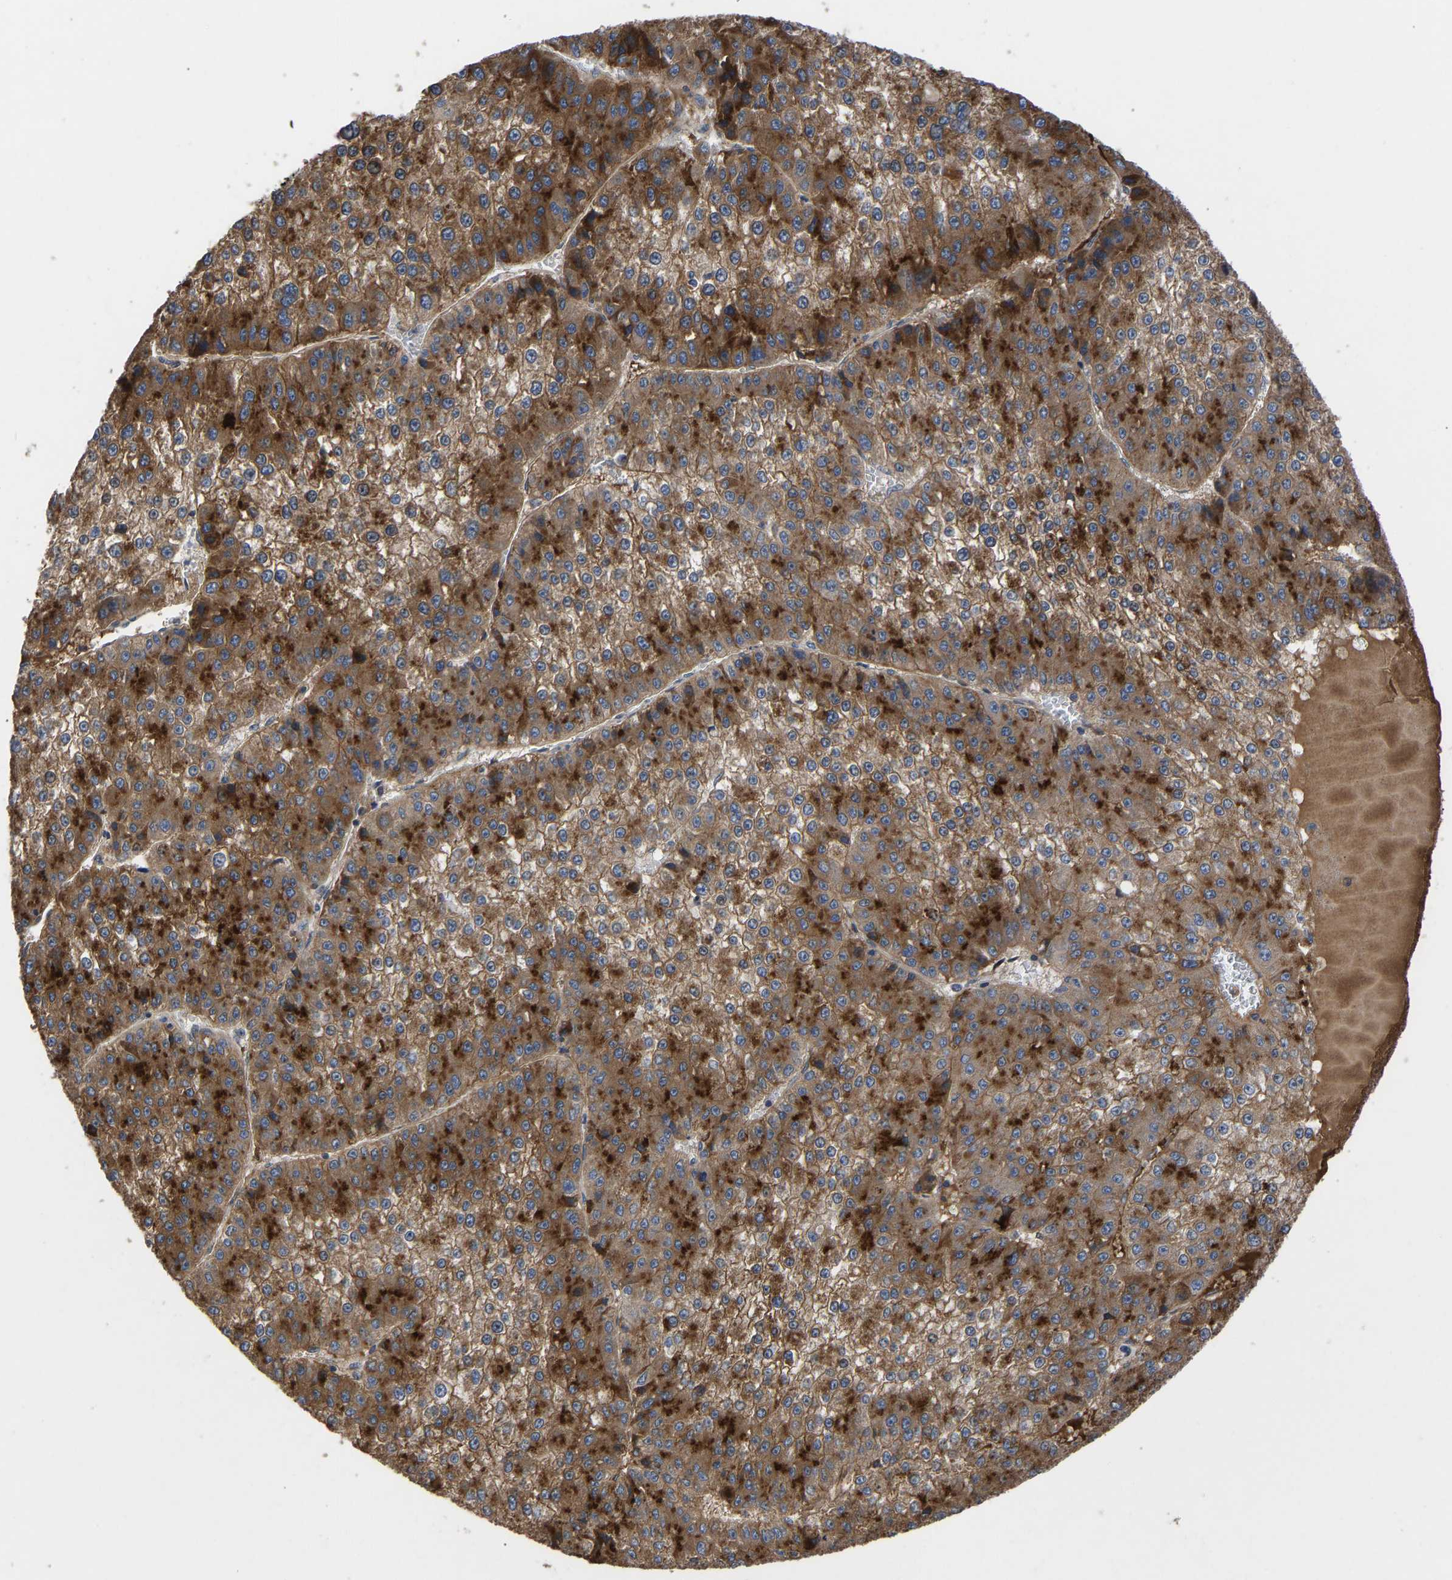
{"staining": {"intensity": "strong", "quantity": ">75%", "location": "cytoplasmic/membranous"}, "tissue": "liver cancer", "cell_type": "Tumor cells", "image_type": "cancer", "snomed": [{"axis": "morphology", "description": "Carcinoma, Hepatocellular, NOS"}, {"axis": "topography", "description": "Liver"}], "caption": "Strong cytoplasmic/membranous positivity for a protein is identified in approximately >75% of tumor cells of liver hepatocellular carcinoma using immunohistochemistry.", "gene": "FRRS1", "patient": {"sex": "female", "age": 73}}